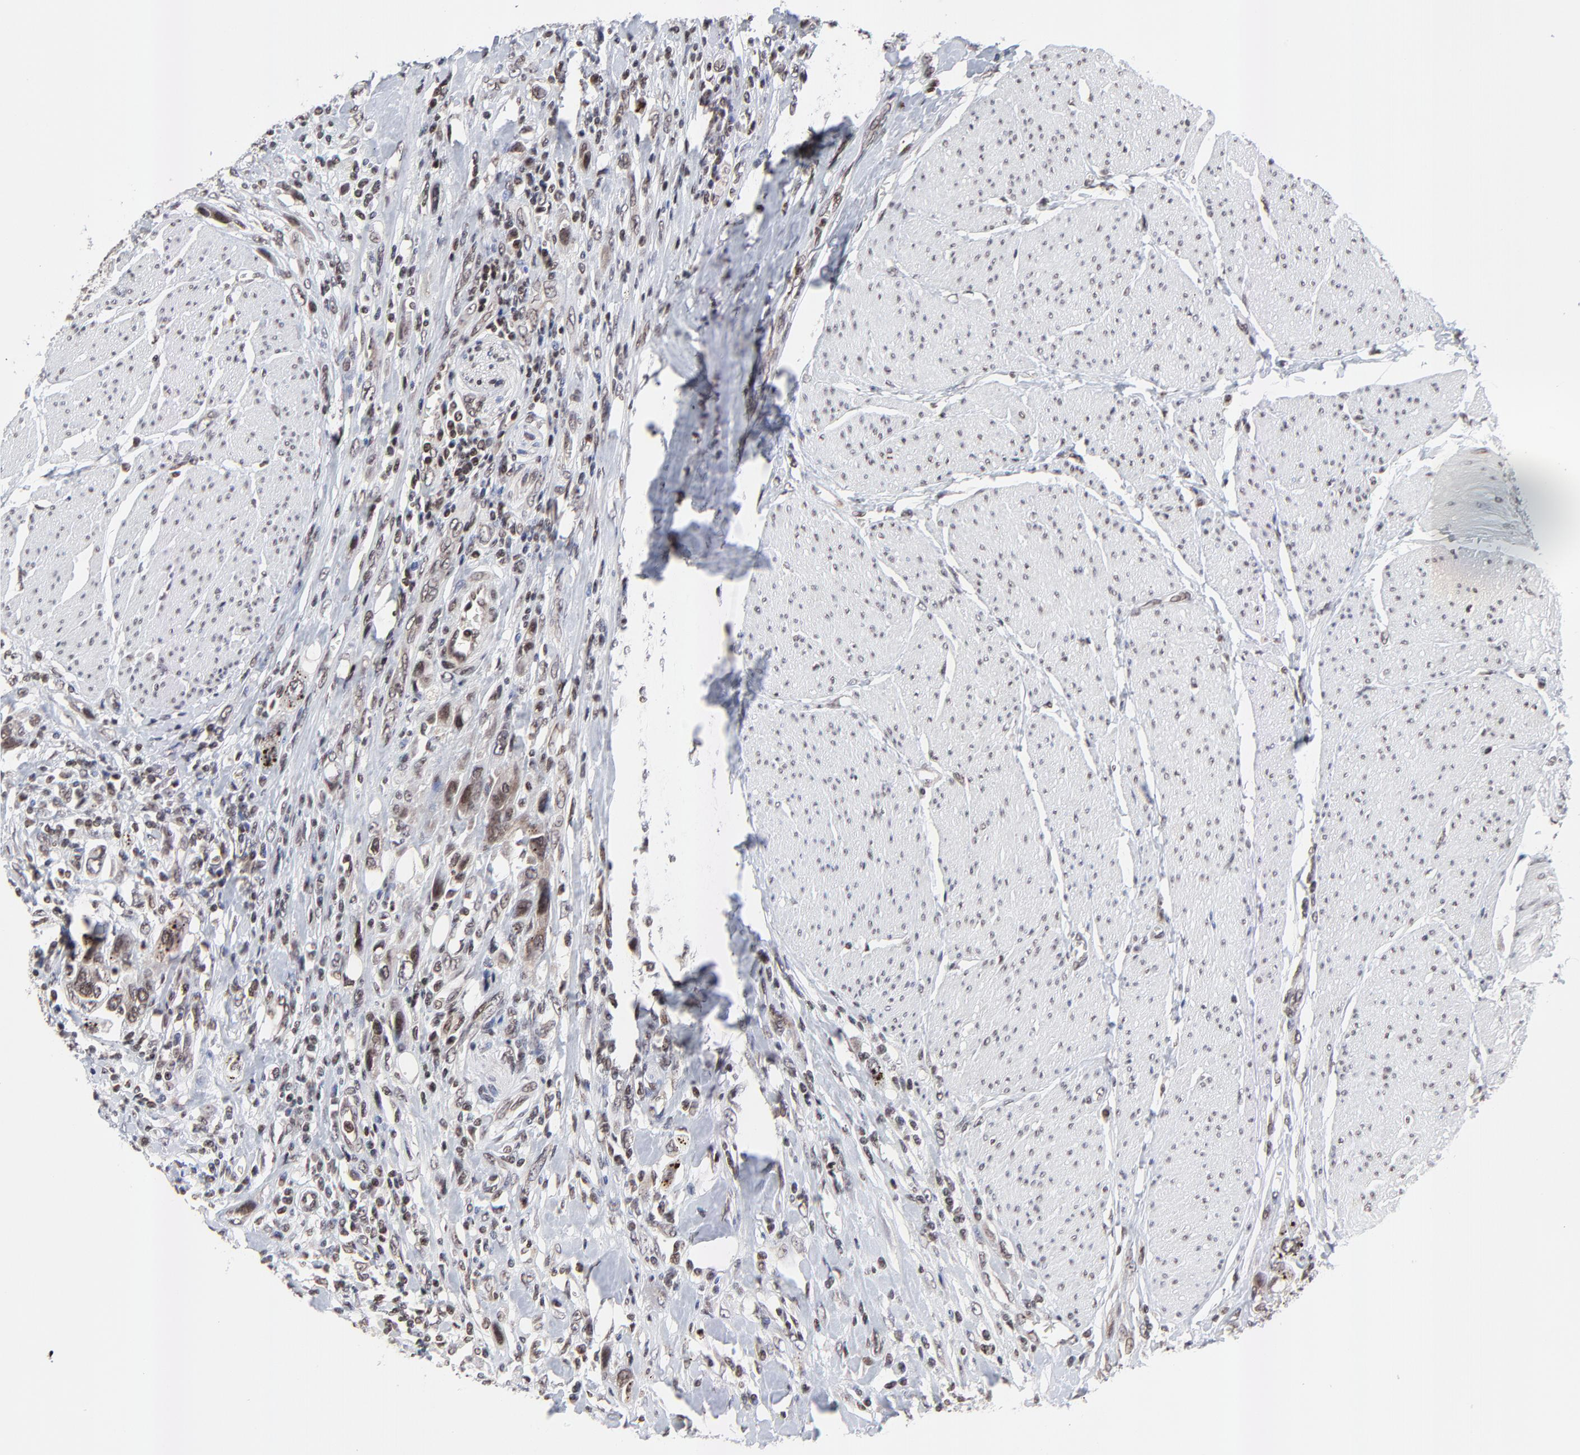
{"staining": {"intensity": "strong", "quantity": ">75%", "location": "cytoplasmic/membranous,nuclear"}, "tissue": "urothelial cancer", "cell_type": "Tumor cells", "image_type": "cancer", "snomed": [{"axis": "morphology", "description": "Urothelial carcinoma, High grade"}, {"axis": "topography", "description": "Urinary bladder"}], "caption": "Immunohistochemical staining of human urothelial cancer exhibits high levels of strong cytoplasmic/membranous and nuclear positivity in approximately >75% of tumor cells.", "gene": "ZNF777", "patient": {"sex": "male", "age": 50}}